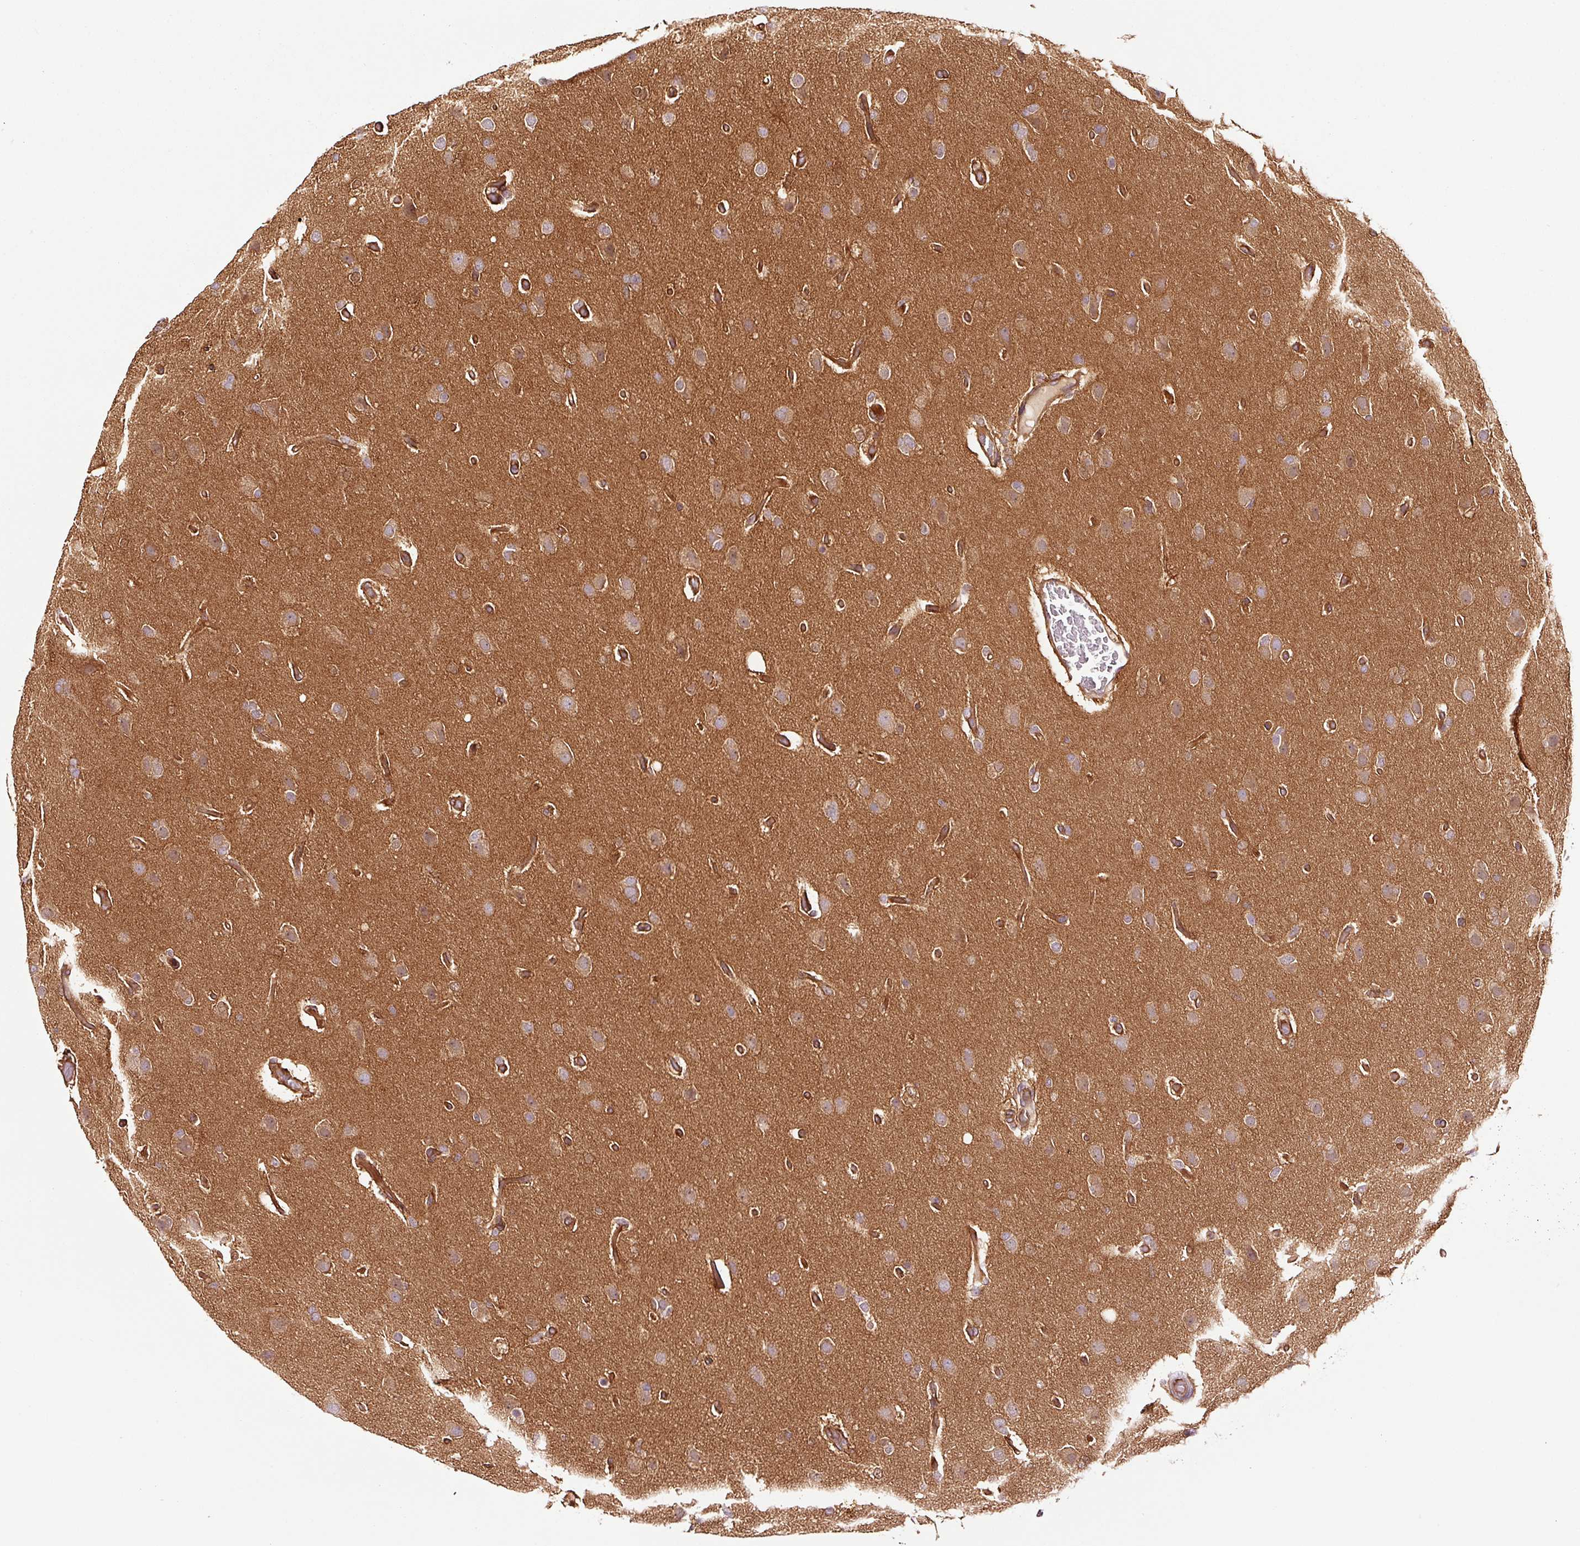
{"staining": {"intensity": "moderate", "quantity": ">75%", "location": "cytoplasmic/membranous"}, "tissue": "glioma", "cell_type": "Tumor cells", "image_type": "cancer", "snomed": [{"axis": "morphology", "description": "Glioma, malignant, High grade"}, {"axis": "topography", "description": "Brain"}], "caption": "Glioma tissue reveals moderate cytoplasmic/membranous staining in about >75% of tumor cells, visualized by immunohistochemistry.", "gene": "METAP1", "patient": {"sex": "female", "age": 74}}